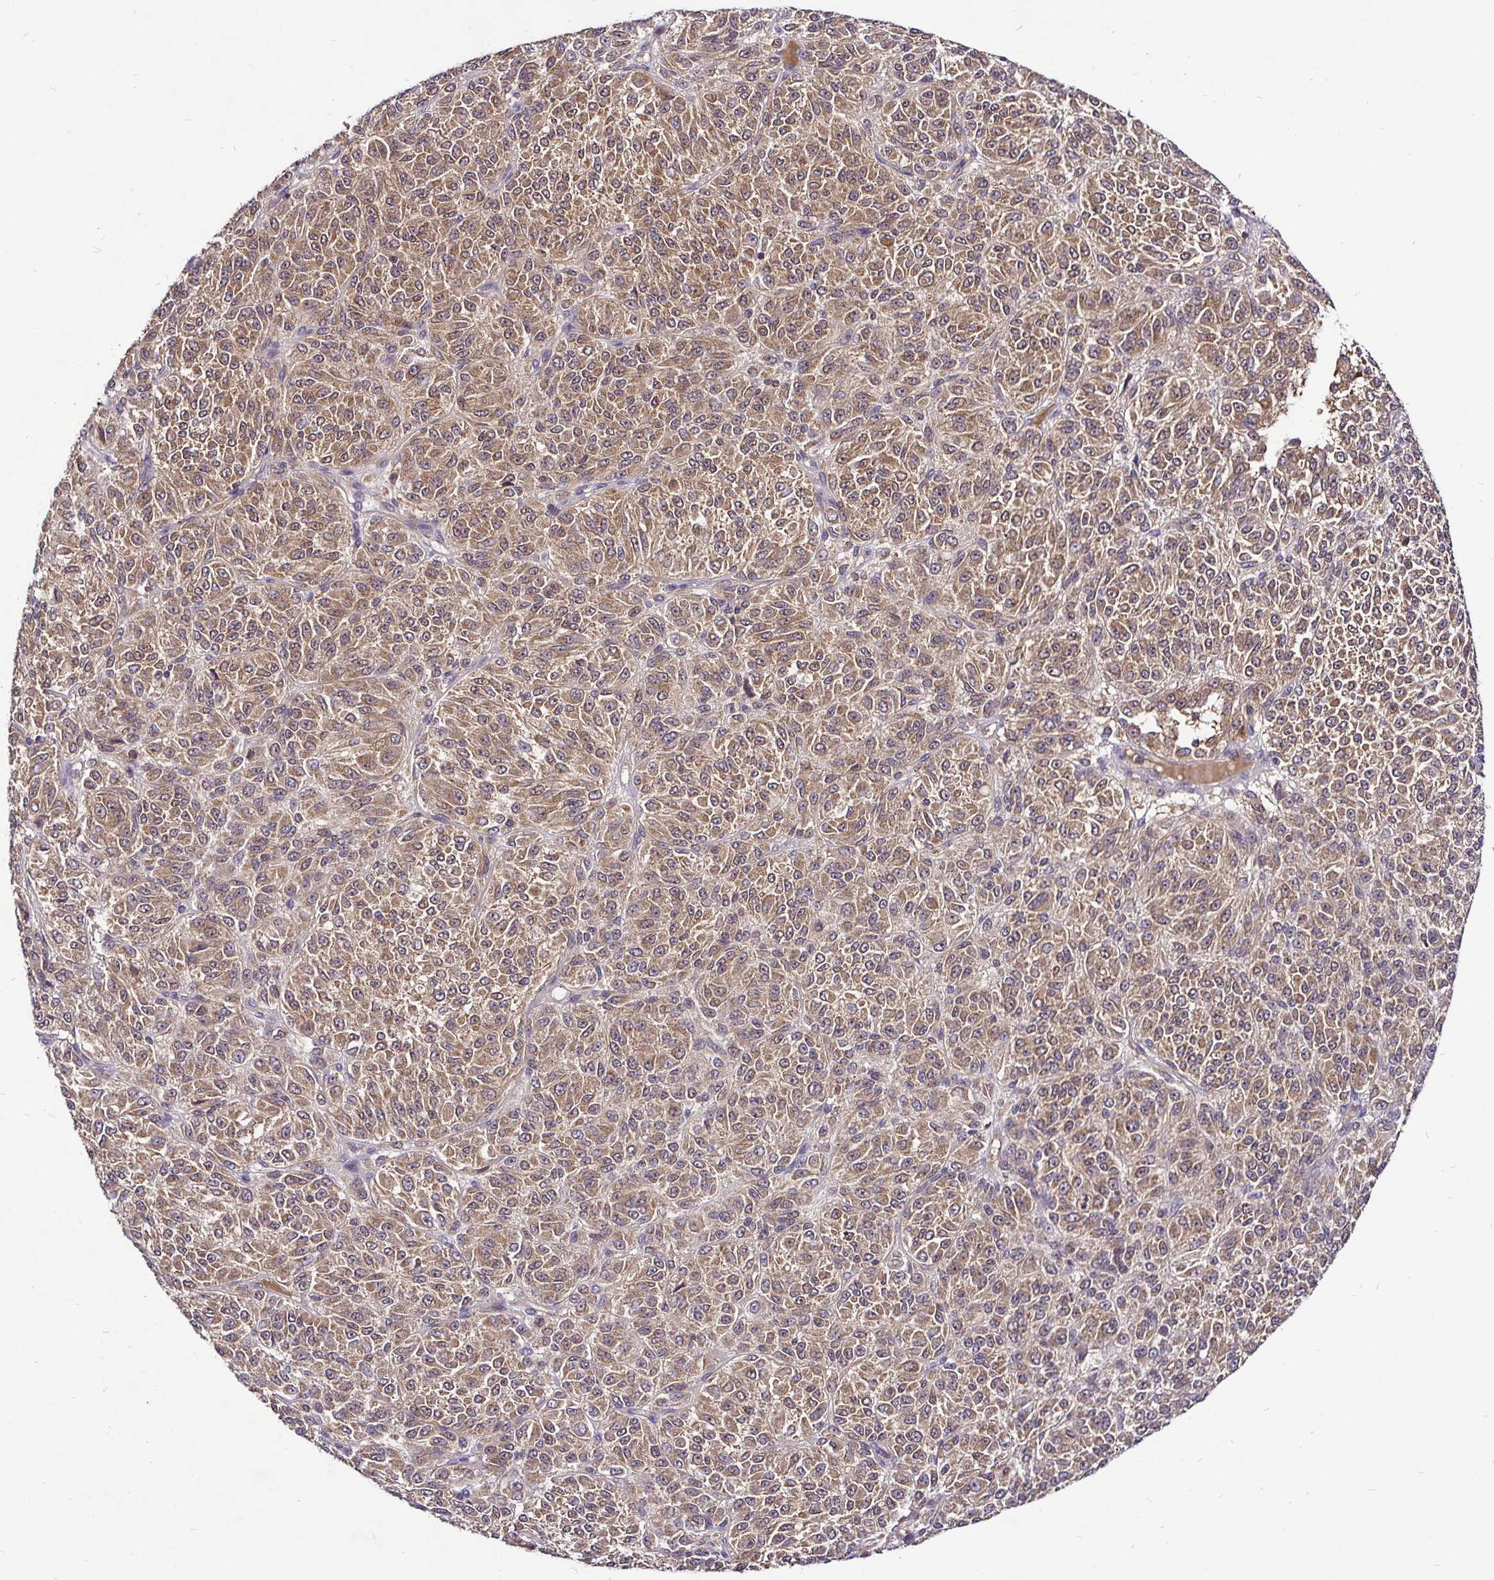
{"staining": {"intensity": "moderate", "quantity": ">75%", "location": "cytoplasmic/membranous"}, "tissue": "melanoma", "cell_type": "Tumor cells", "image_type": "cancer", "snomed": [{"axis": "morphology", "description": "Malignant melanoma, Metastatic site"}, {"axis": "topography", "description": "Brain"}], "caption": "A medium amount of moderate cytoplasmic/membranous staining is seen in approximately >75% of tumor cells in melanoma tissue. (DAB IHC, brown staining for protein, blue staining for nuclei).", "gene": "UBE2M", "patient": {"sex": "female", "age": 56}}